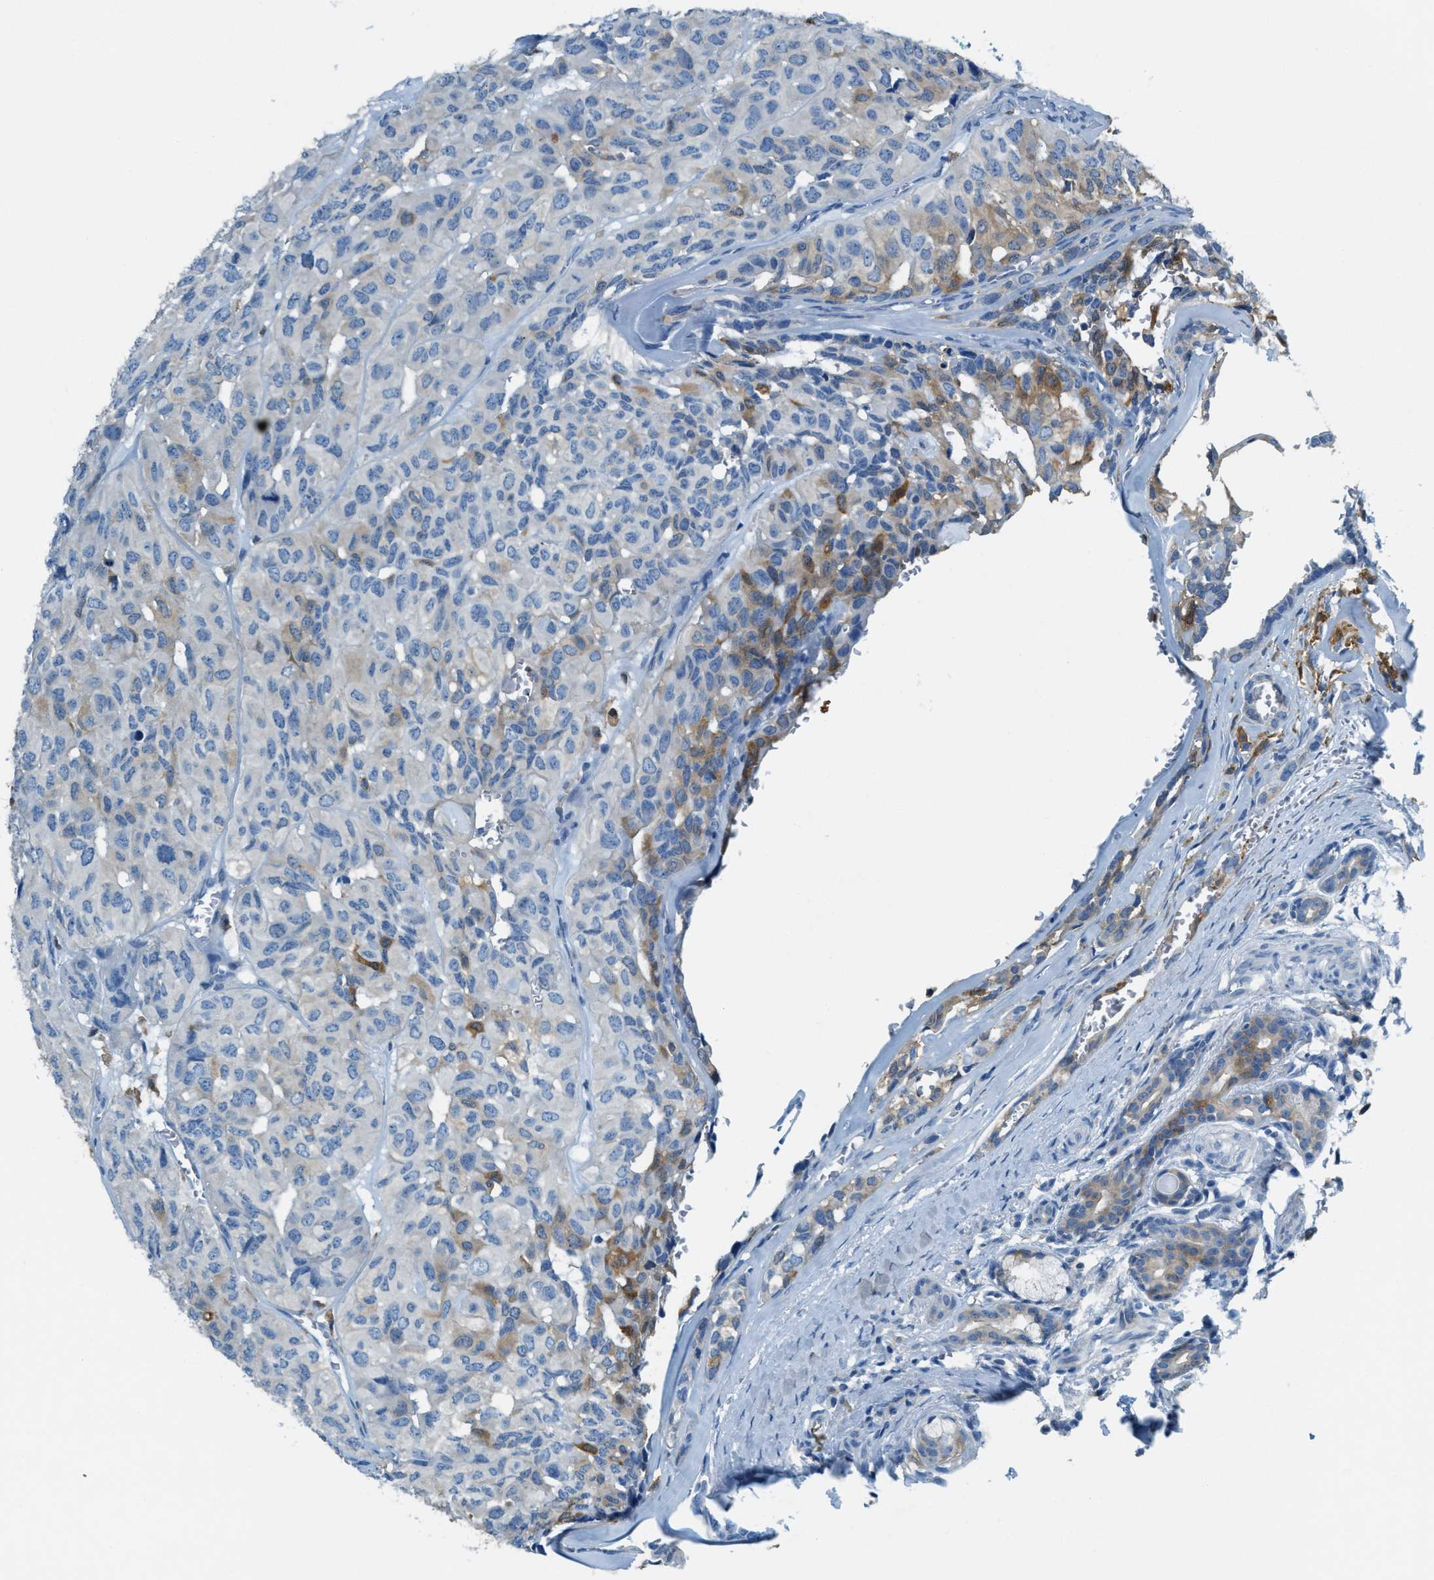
{"staining": {"intensity": "weak", "quantity": "25%-75%", "location": "cytoplasmic/membranous"}, "tissue": "head and neck cancer", "cell_type": "Tumor cells", "image_type": "cancer", "snomed": [{"axis": "morphology", "description": "Adenocarcinoma, NOS"}, {"axis": "topography", "description": "Salivary gland, NOS"}, {"axis": "topography", "description": "Head-Neck"}], "caption": "A brown stain shows weak cytoplasmic/membranous staining of a protein in head and neck adenocarcinoma tumor cells. (DAB = brown stain, brightfield microscopy at high magnification).", "gene": "MATCAP2", "patient": {"sex": "female", "age": 76}}